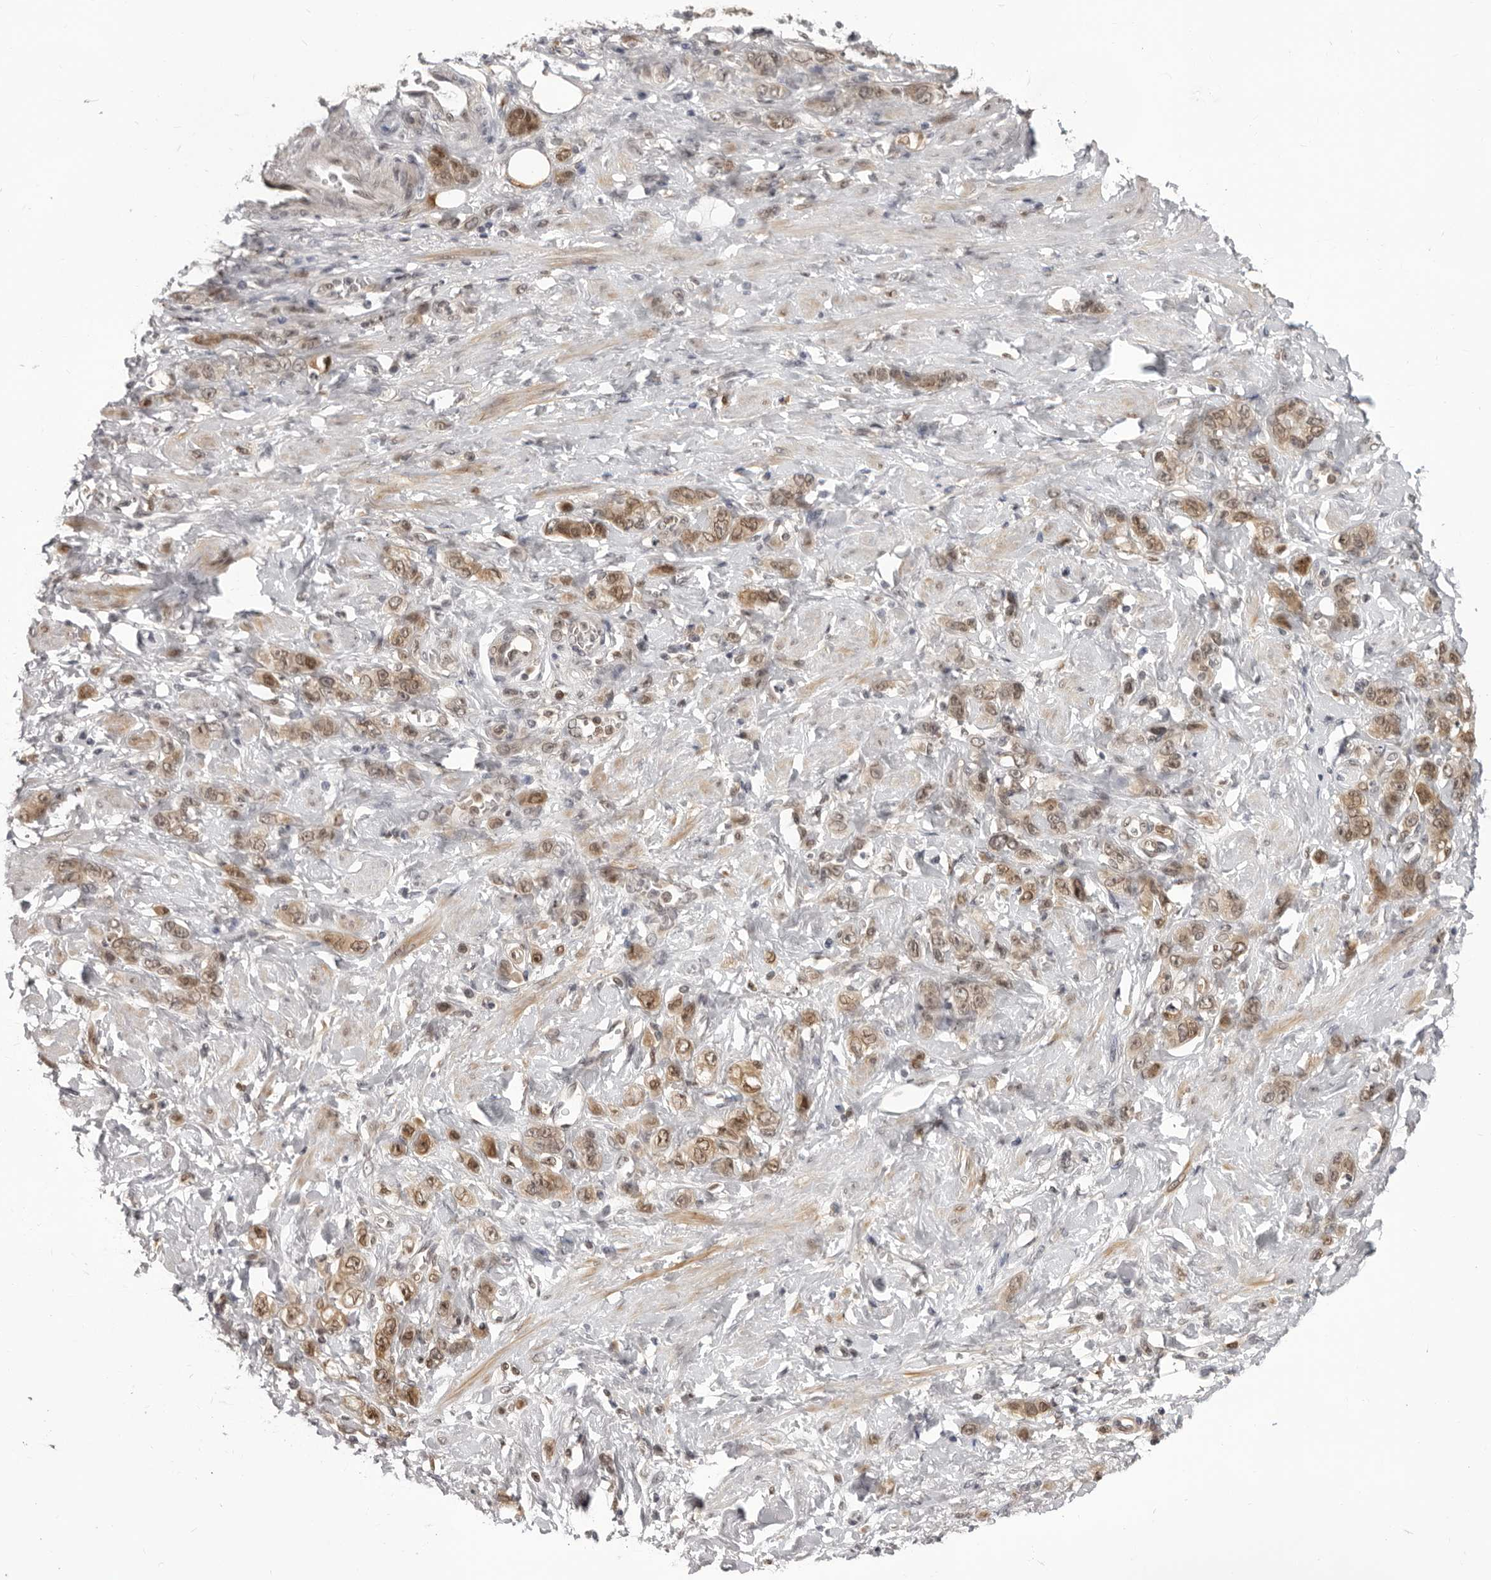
{"staining": {"intensity": "moderate", "quantity": ">75%", "location": "nuclear"}, "tissue": "stomach cancer", "cell_type": "Tumor cells", "image_type": "cancer", "snomed": [{"axis": "morphology", "description": "Adenocarcinoma, NOS"}, {"axis": "topography", "description": "Stomach"}], "caption": "About >75% of tumor cells in stomach adenocarcinoma show moderate nuclear protein positivity as visualized by brown immunohistochemical staining.", "gene": "SRGAP2", "patient": {"sex": "male", "age": 82}}